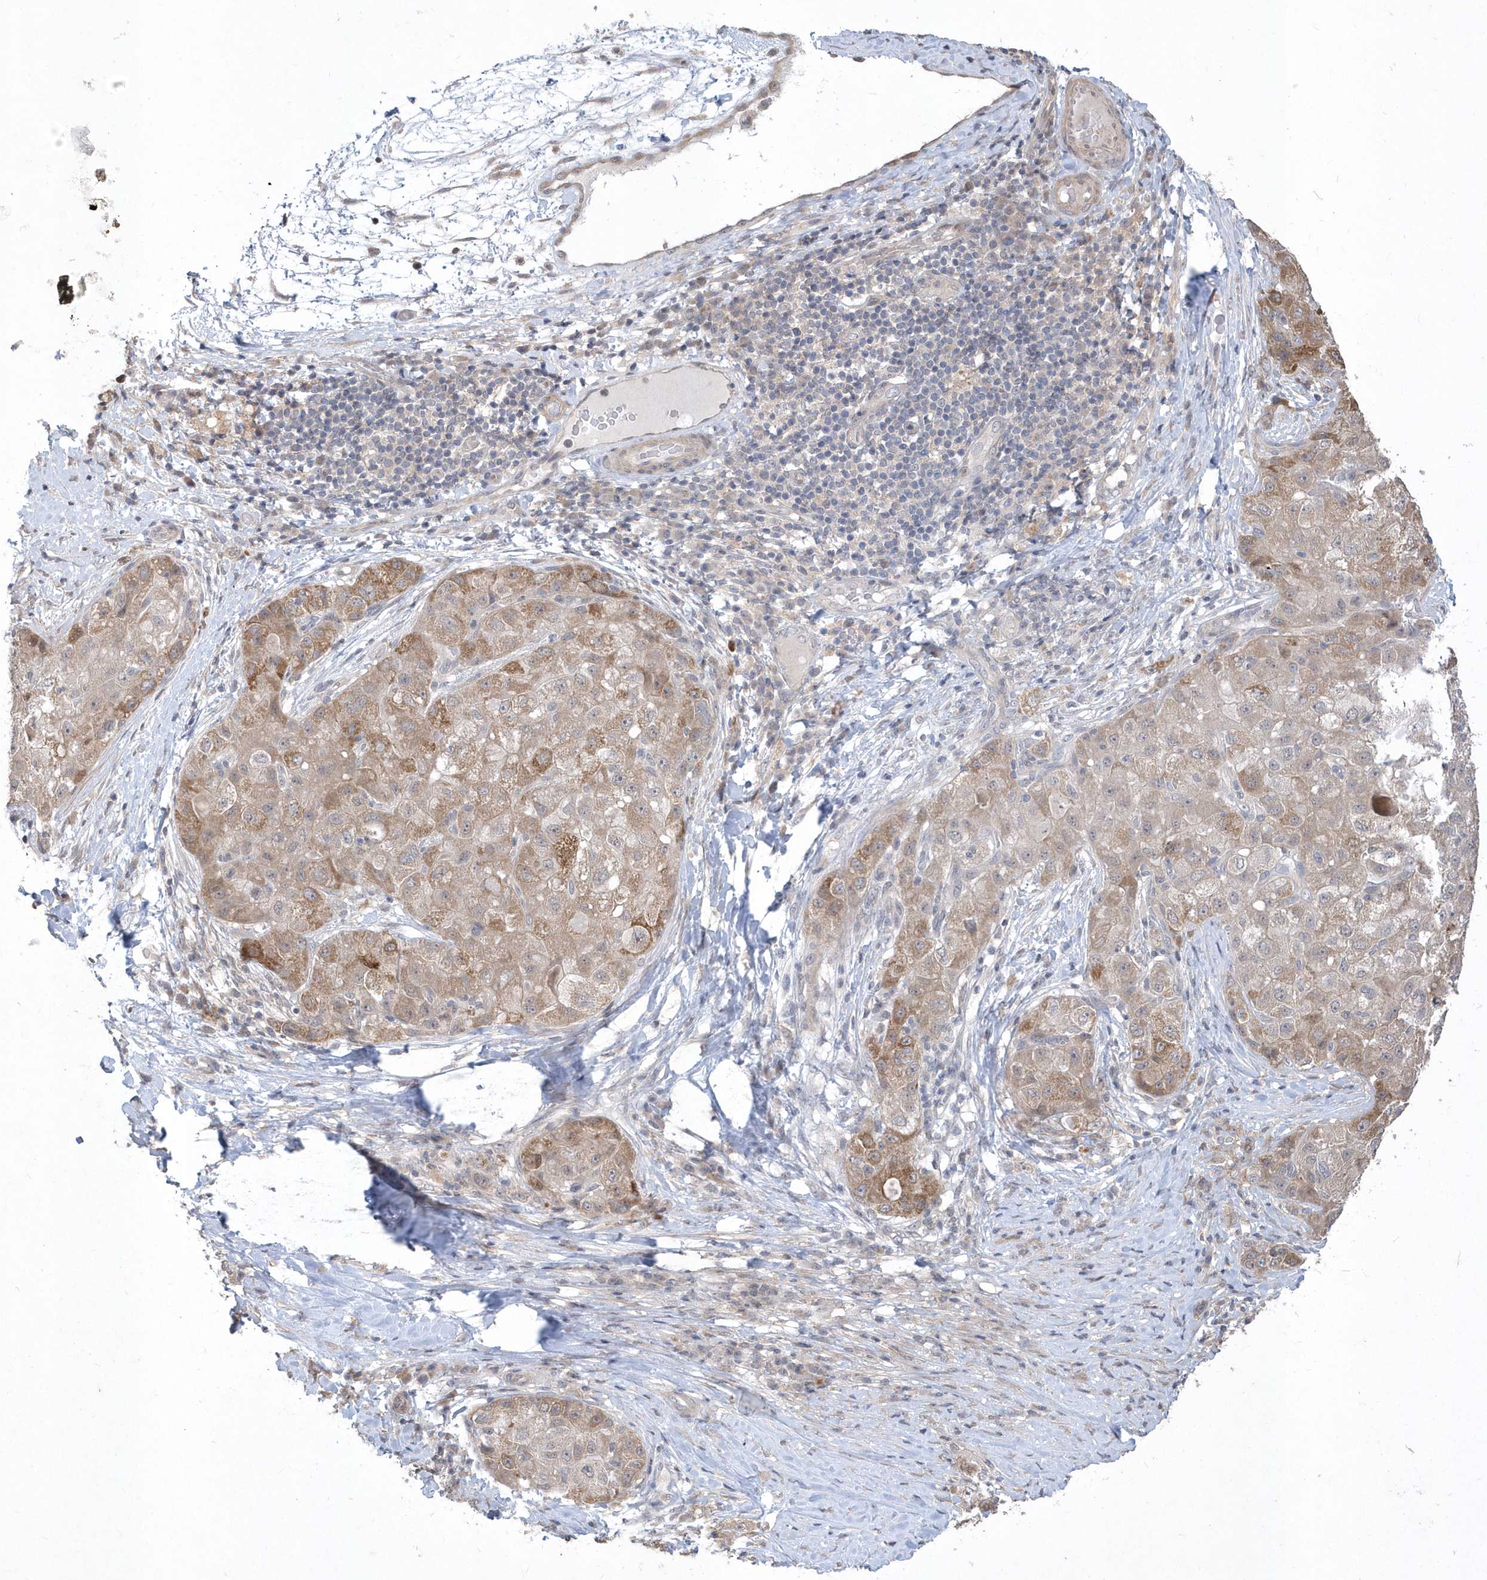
{"staining": {"intensity": "moderate", "quantity": ">75%", "location": "cytoplasmic/membranous"}, "tissue": "liver cancer", "cell_type": "Tumor cells", "image_type": "cancer", "snomed": [{"axis": "morphology", "description": "Carcinoma, Hepatocellular, NOS"}, {"axis": "topography", "description": "Liver"}], "caption": "Tumor cells exhibit medium levels of moderate cytoplasmic/membranous staining in approximately >75% of cells in hepatocellular carcinoma (liver). The staining is performed using DAB (3,3'-diaminobenzidine) brown chromogen to label protein expression. The nuclei are counter-stained blue using hematoxylin.", "gene": "TSPEAR", "patient": {"sex": "male", "age": 80}}